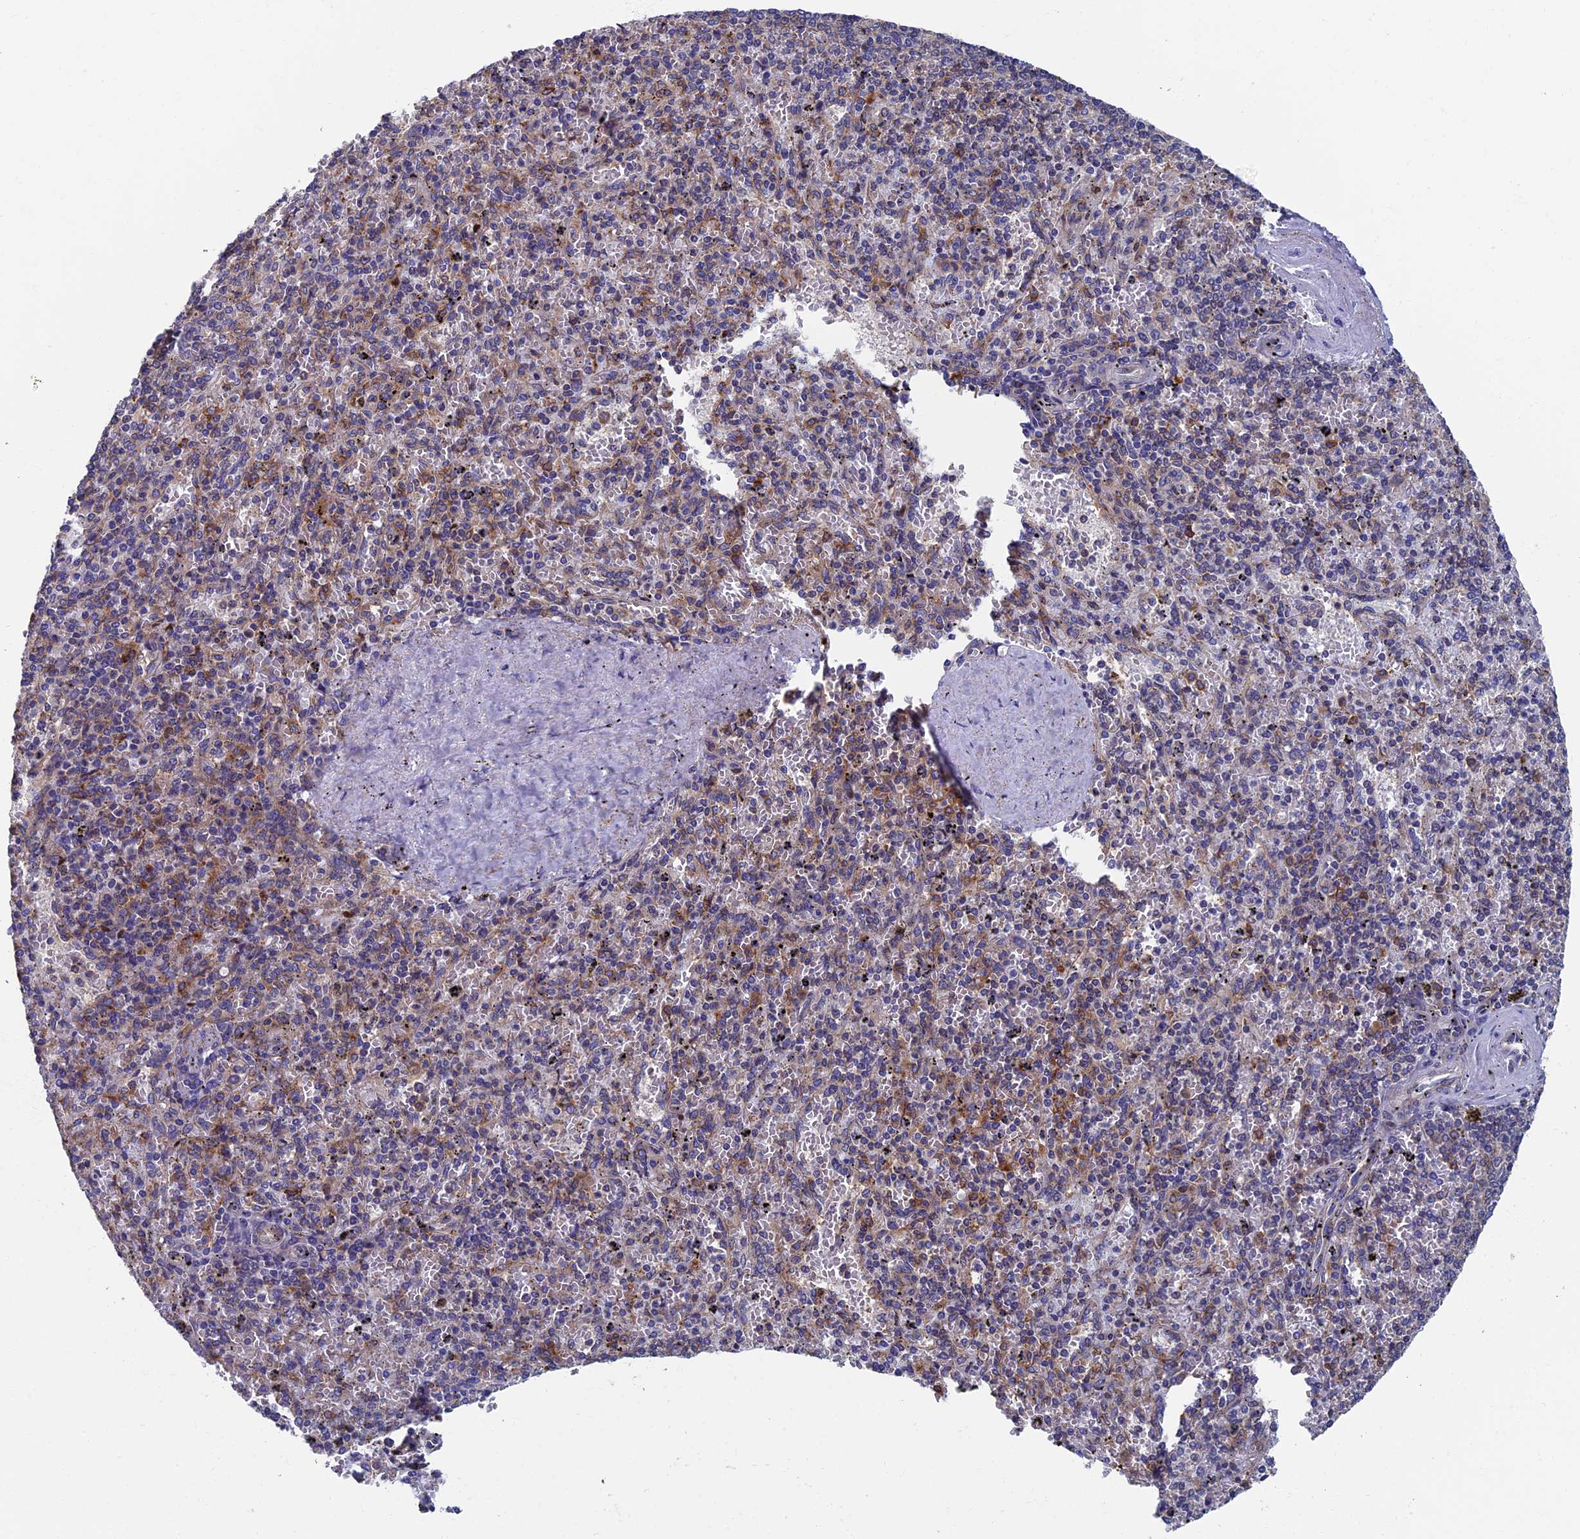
{"staining": {"intensity": "moderate", "quantity": "<25%", "location": "cytoplasmic/membranous"}, "tissue": "spleen", "cell_type": "Cells in red pulp", "image_type": "normal", "snomed": [{"axis": "morphology", "description": "Normal tissue, NOS"}, {"axis": "topography", "description": "Spleen"}], "caption": "Protein analysis of unremarkable spleen exhibits moderate cytoplasmic/membranous staining in about <25% of cells in red pulp.", "gene": "YBX1", "patient": {"sex": "male", "age": 82}}